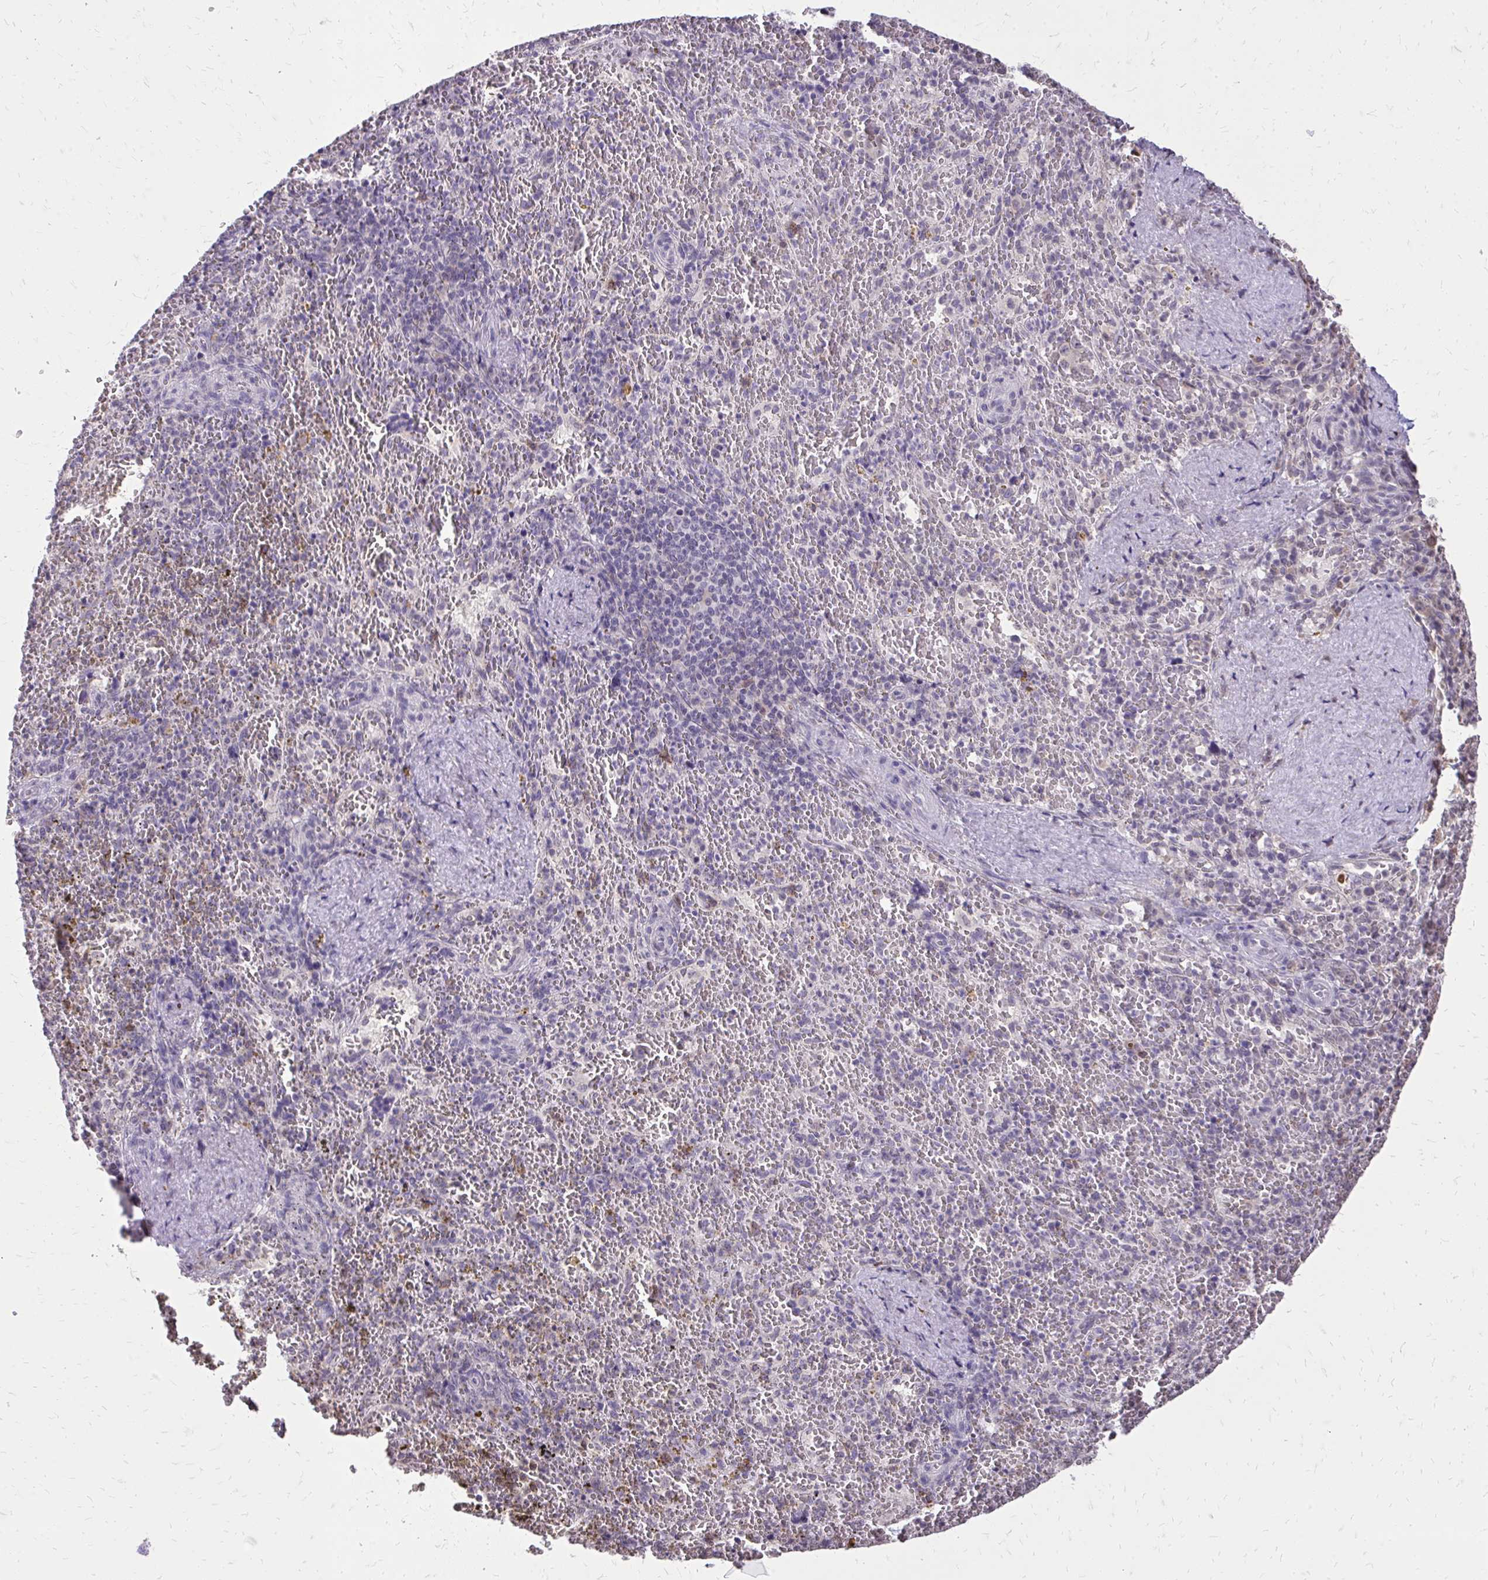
{"staining": {"intensity": "negative", "quantity": "none", "location": "none"}, "tissue": "spleen", "cell_type": "Cells in red pulp", "image_type": "normal", "snomed": [{"axis": "morphology", "description": "Normal tissue, NOS"}, {"axis": "topography", "description": "Spleen"}], "caption": "A photomicrograph of spleen stained for a protein shows no brown staining in cells in red pulp.", "gene": "AKAP5", "patient": {"sex": "female", "age": 50}}